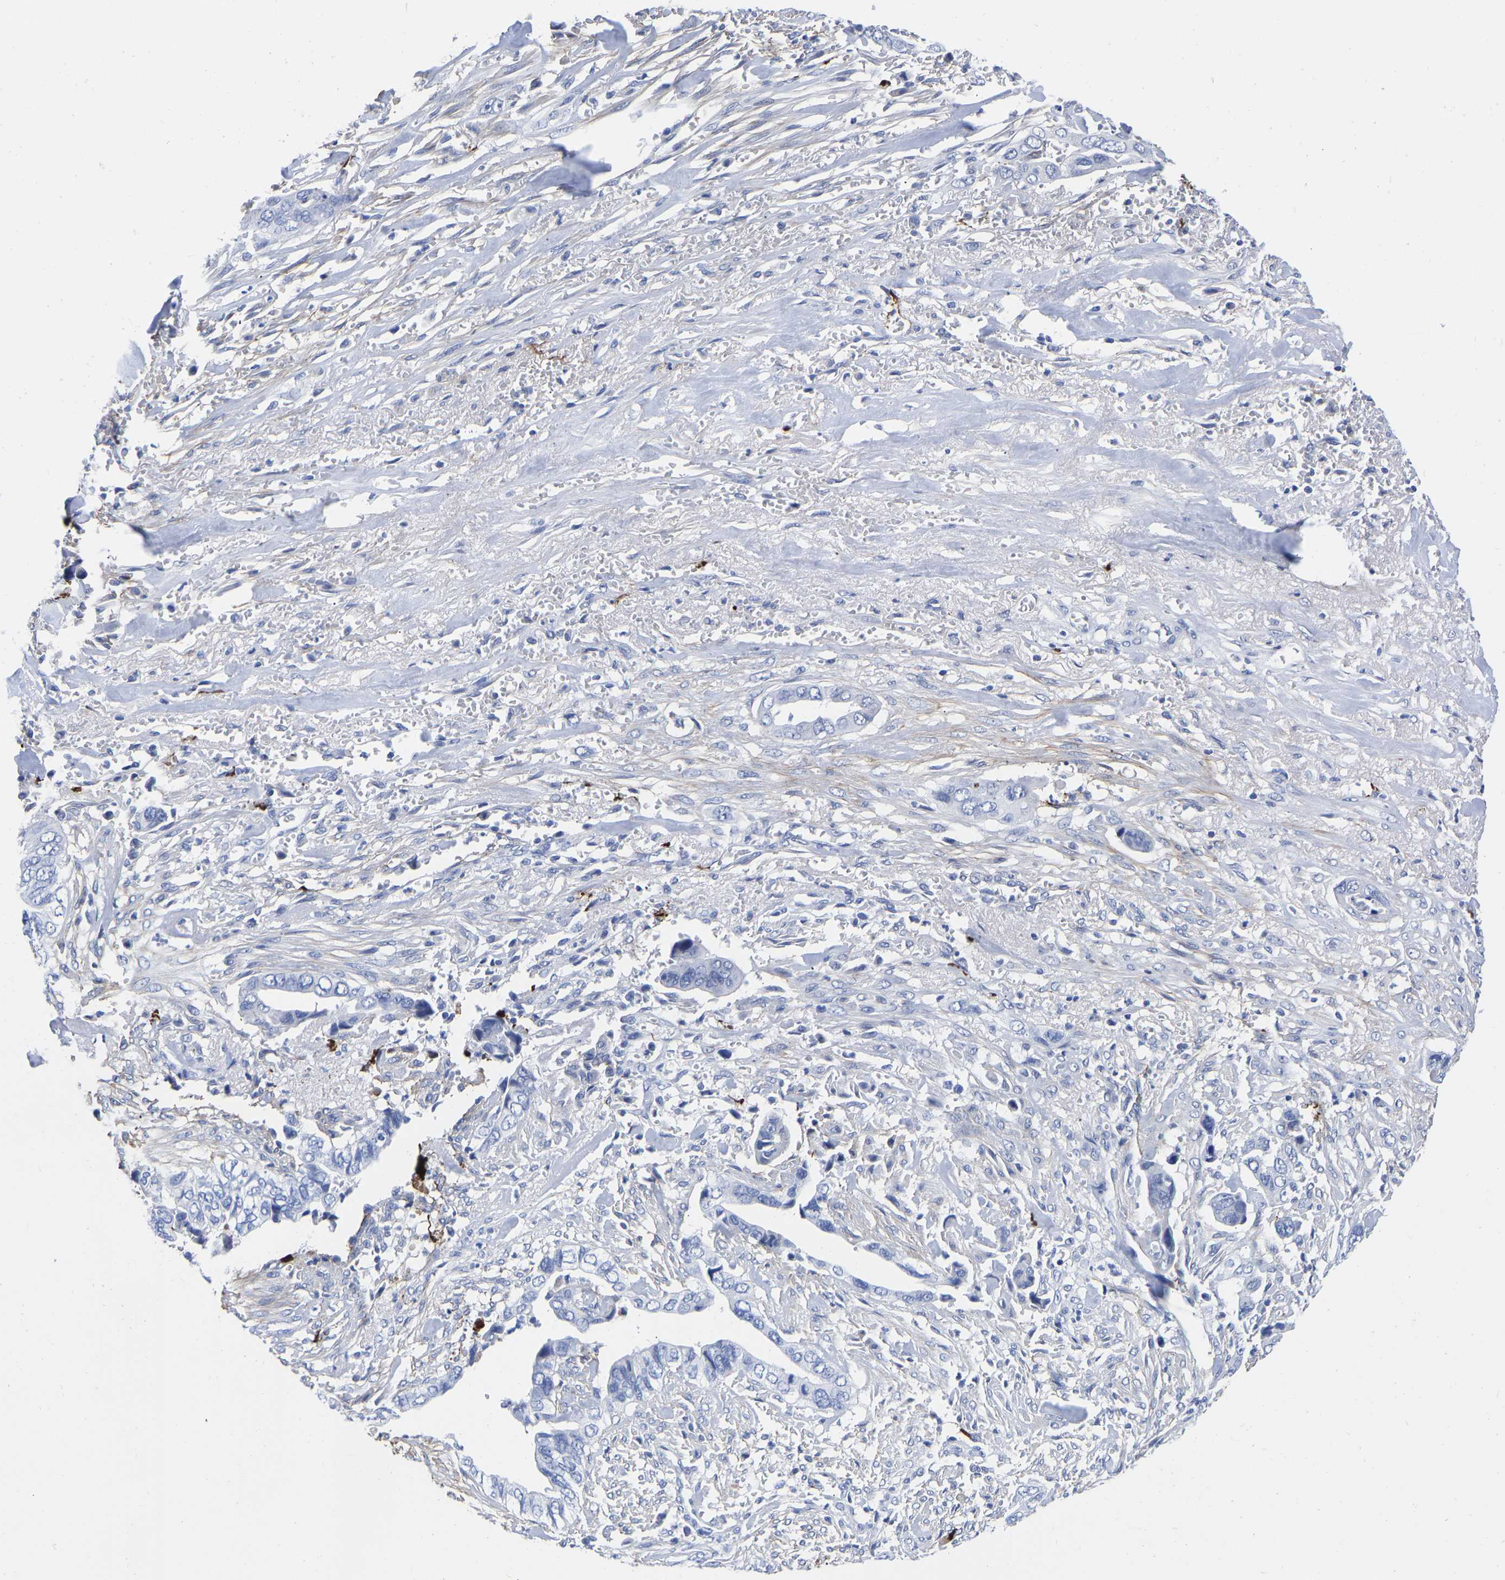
{"staining": {"intensity": "negative", "quantity": "none", "location": "none"}, "tissue": "liver cancer", "cell_type": "Tumor cells", "image_type": "cancer", "snomed": [{"axis": "morphology", "description": "Cholangiocarcinoma"}, {"axis": "topography", "description": "Liver"}], "caption": "High magnification brightfield microscopy of liver cancer stained with DAB (brown) and counterstained with hematoxylin (blue): tumor cells show no significant staining.", "gene": "GPA33", "patient": {"sex": "female", "age": 79}}